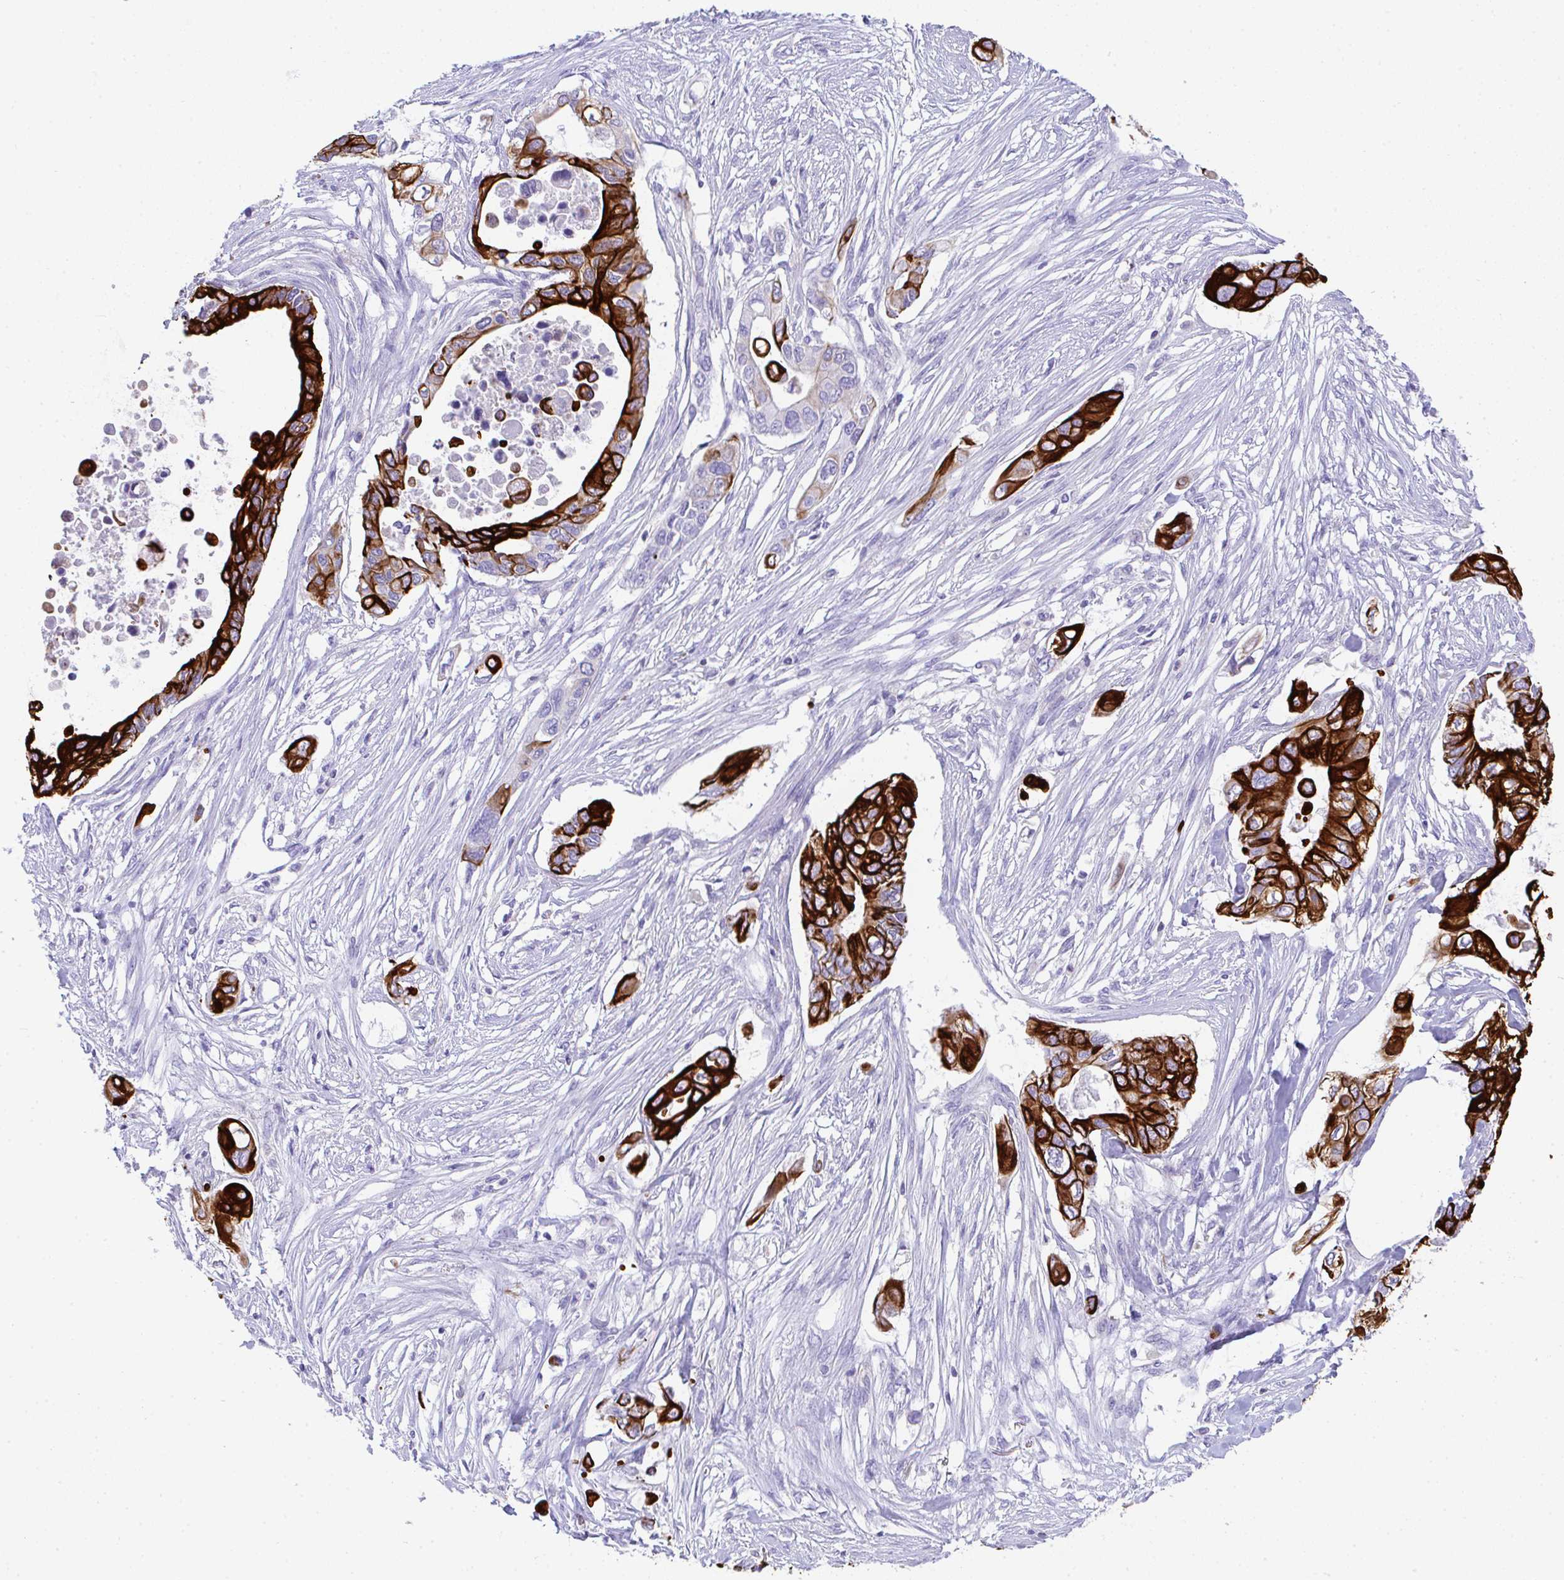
{"staining": {"intensity": "strong", "quantity": ">75%", "location": "cytoplasmic/membranous"}, "tissue": "pancreatic cancer", "cell_type": "Tumor cells", "image_type": "cancer", "snomed": [{"axis": "morphology", "description": "Adenocarcinoma, NOS"}, {"axis": "topography", "description": "Pancreas"}], "caption": "Tumor cells reveal strong cytoplasmic/membranous positivity in approximately >75% of cells in adenocarcinoma (pancreatic). The staining is performed using DAB (3,3'-diaminobenzidine) brown chromogen to label protein expression. The nuclei are counter-stained blue using hematoxylin.", "gene": "TNFAIP8", "patient": {"sex": "female", "age": 63}}